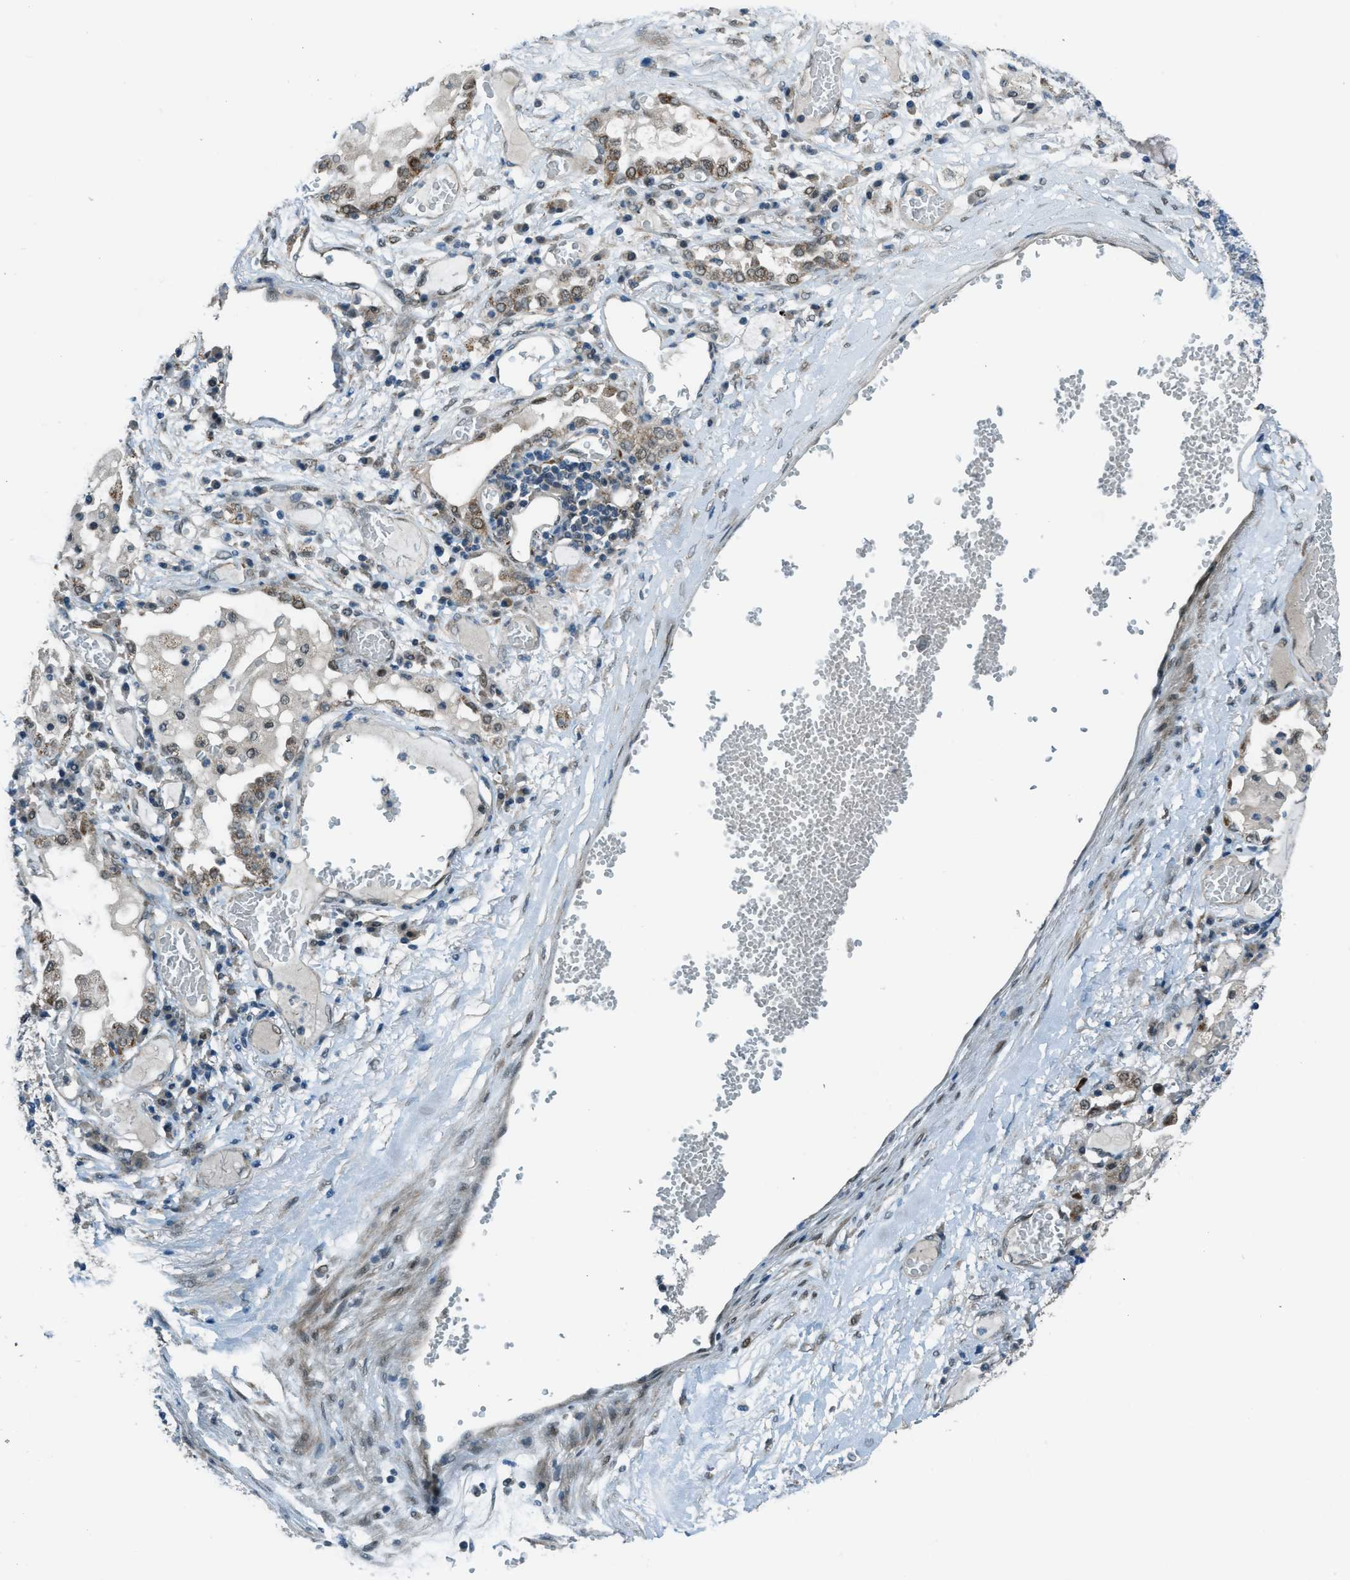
{"staining": {"intensity": "moderate", "quantity": "<25%", "location": "cytoplasmic/membranous,nuclear"}, "tissue": "lung cancer", "cell_type": "Tumor cells", "image_type": "cancer", "snomed": [{"axis": "morphology", "description": "Squamous cell carcinoma, NOS"}, {"axis": "topography", "description": "Lung"}], "caption": "Protein staining of squamous cell carcinoma (lung) tissue exhibits moderate cytoplasmic/membranous and nuclear staining in about <25% of tumor cells. Nuclei are stained in blue.", "gene": "NPEPL1", "patient": {"sex": "male", "age": 71}}